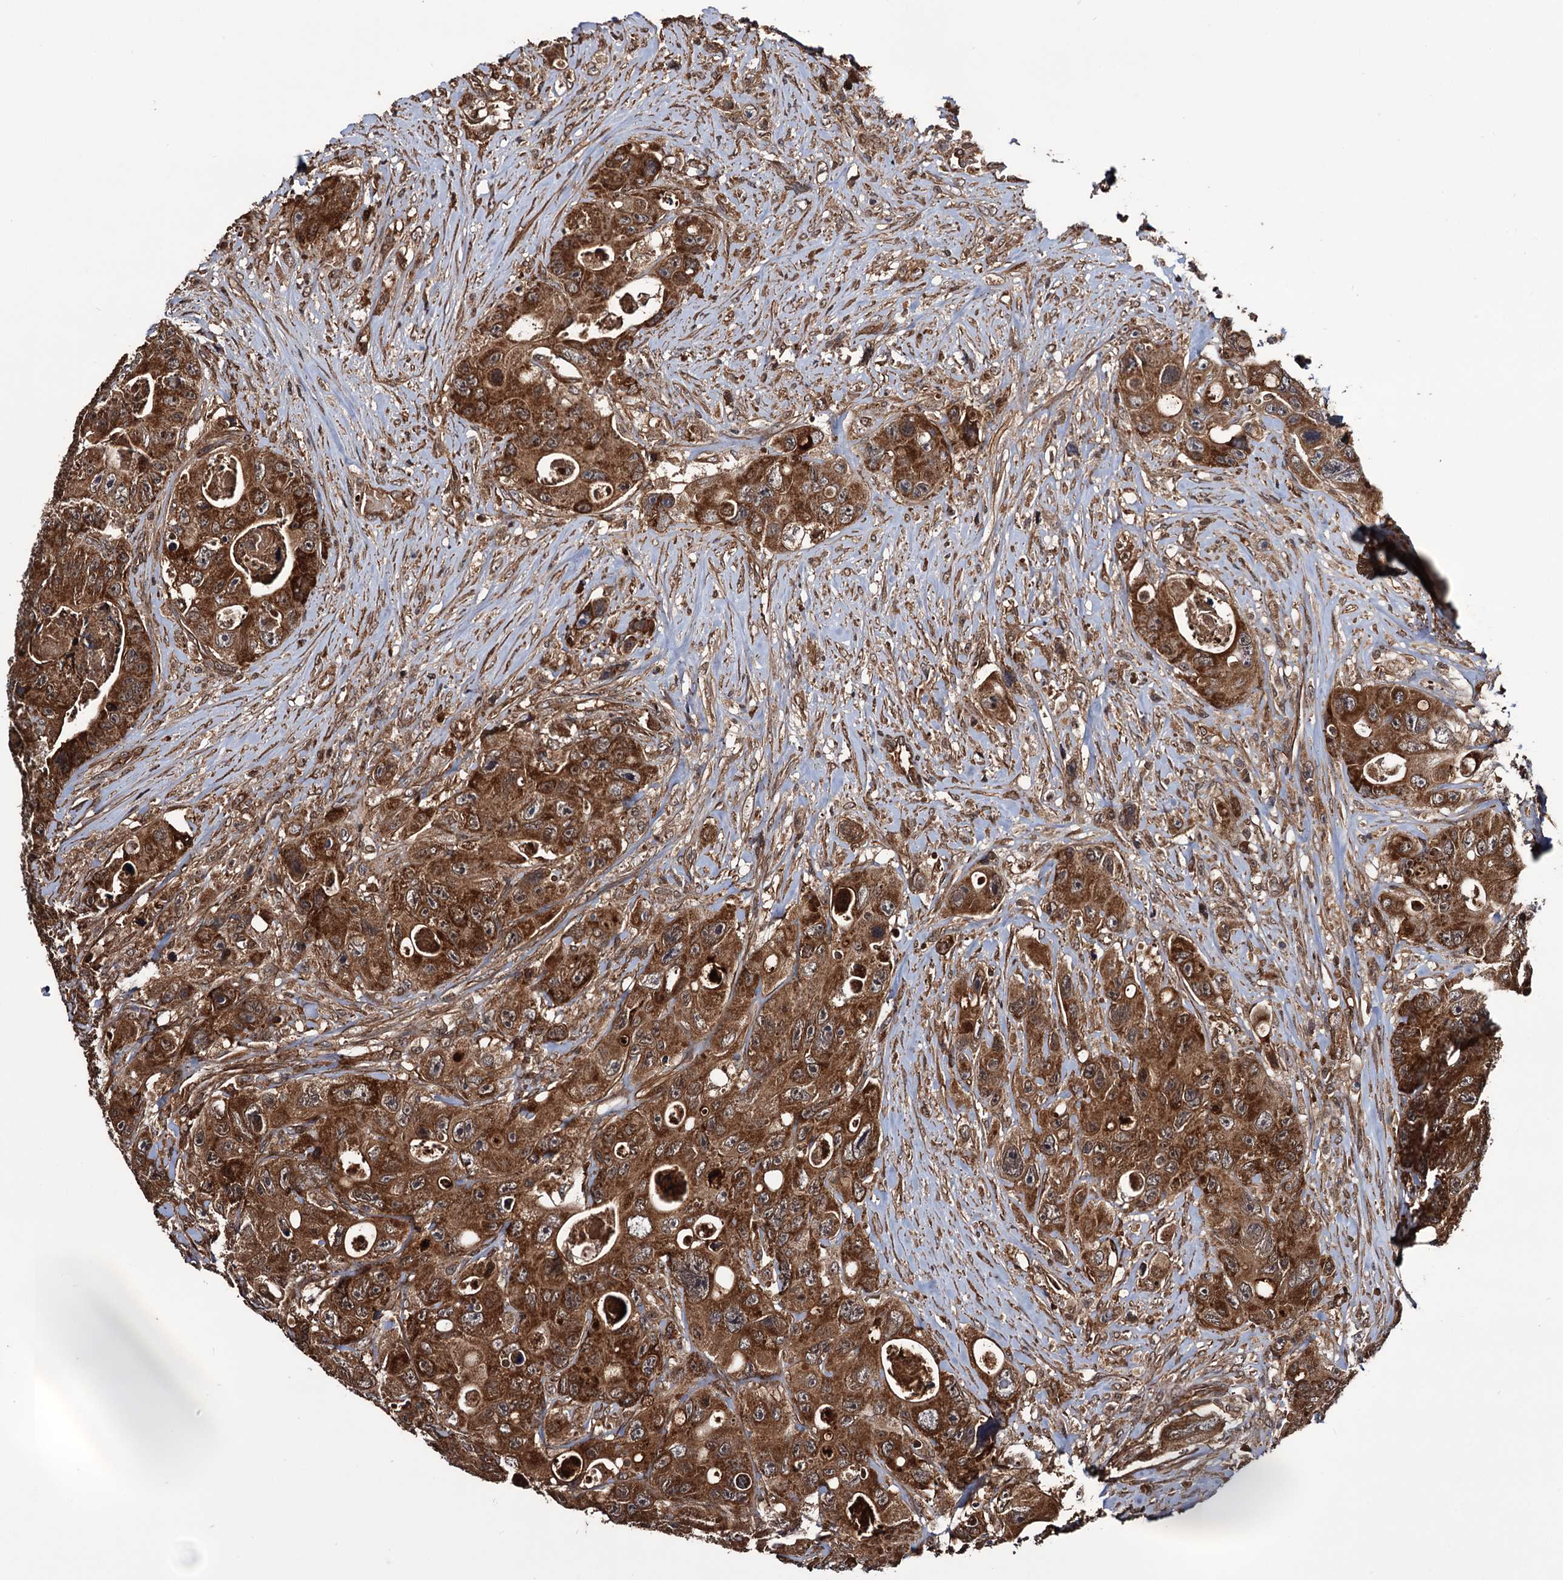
{"staining": {"intensity": "strong", "quantity": ">75%", "location": "cytoplasmic/membranous"}, "tissue": "colorectal cancer", "cell_type": "Tumor cells", "image_type": "cancer", "snomed": [{"axis": "morphology", "description": "Adenocarcinoma, NOS"}, {"axis": "topography", "description": "Colon"}], "caption": "High-magnification brightfield microscopy of colorectal cancer (adenocarcinoma) stained with DAB (brown) and counterstained with hematoxylin (blue). tumor cells exhibit strong cytoplasmic/membranous staining is identified in about>75% of cells.", "gene": "MRPL42", "patient": {"sex": "female", "age": 46}}